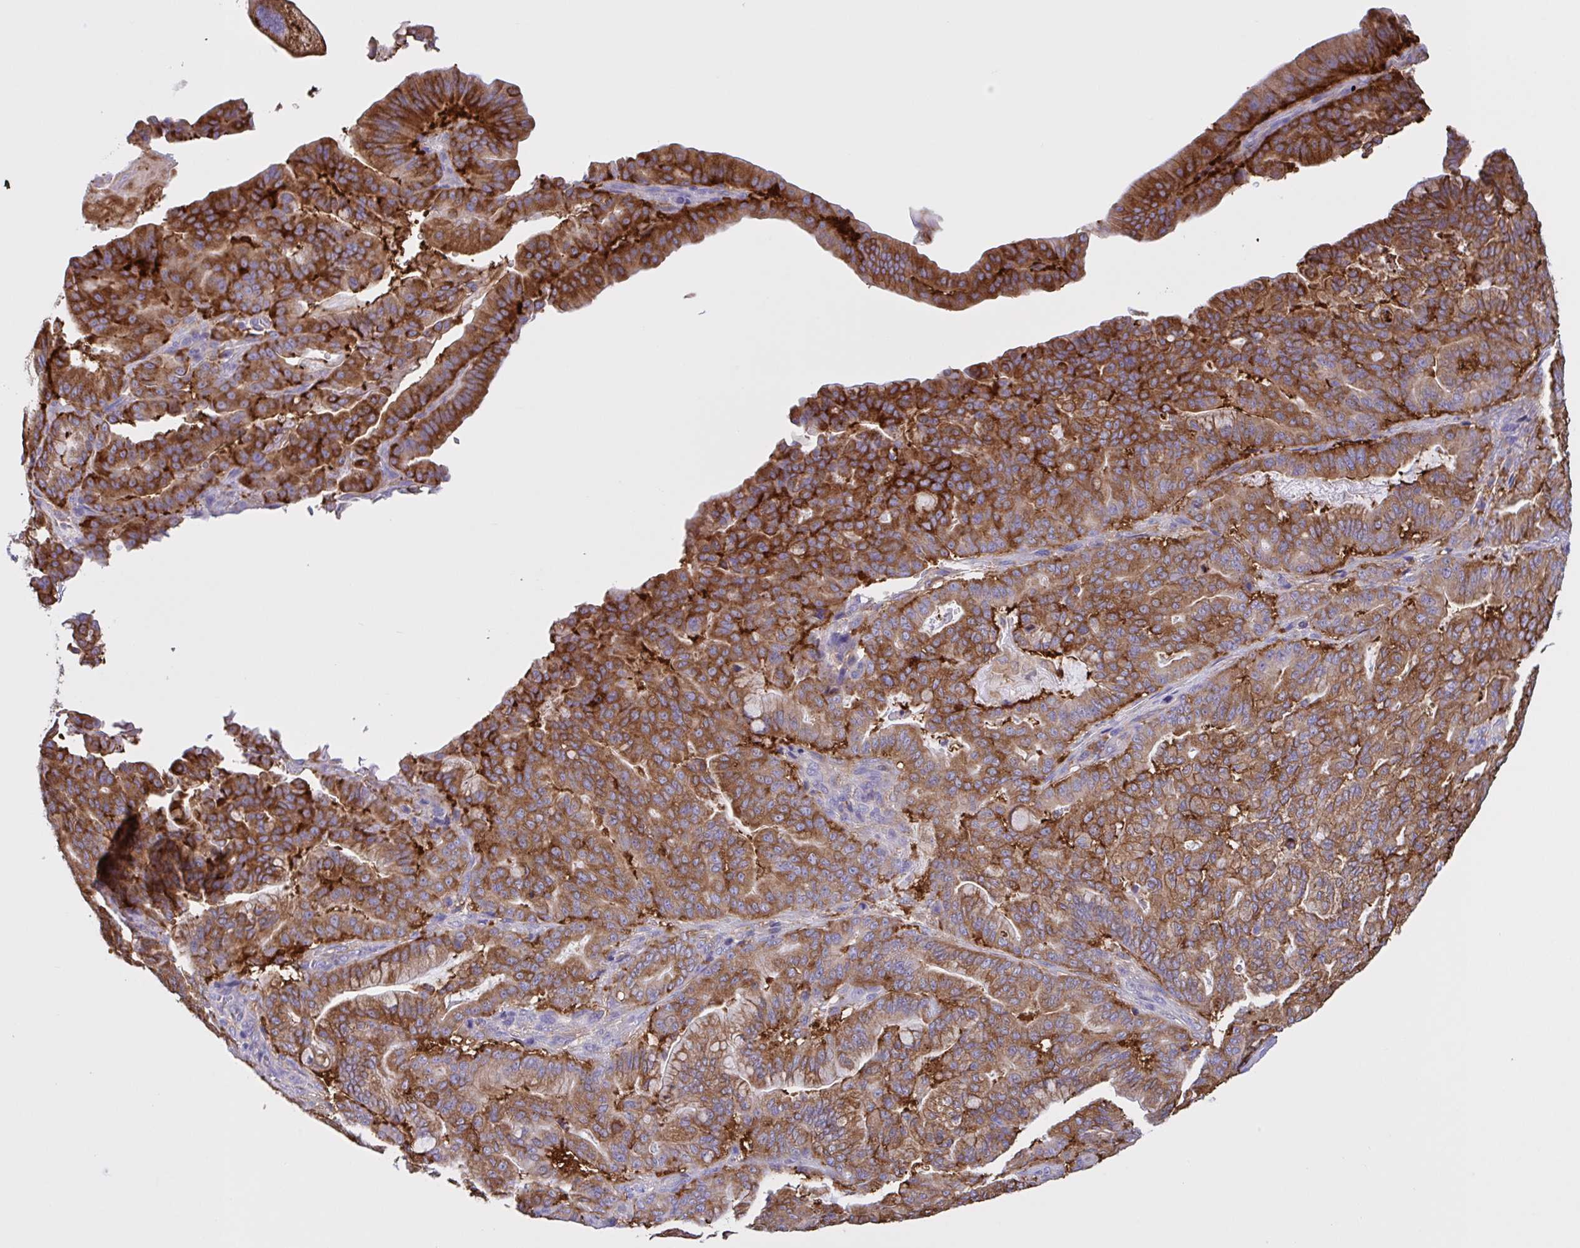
{"staining": {"intensity": "strong", "quantity": ">75%", "location": "cytoplasmic/membranous"}, "tissue": "pancreatic cancer", "cell_type": "Tumor cells", "image_type": "cancer", "snomed": [{"axis": "morphology", "description": "Adenocarcinoma, NOS"}, {"axis": "topography", "description": "Pancreas"}], "caption": "A histopathology image of human pancreatic cancer stained for a protein exhibits strong cytoplasmic/membranous brown staining in tumor cells. Using DAB (brown) and hematoxylin (blue) stains, captured at high magnification using brightfield microscopy.", "gene": "OR51M1", "patient": {"sex": "male", "age": 63}}